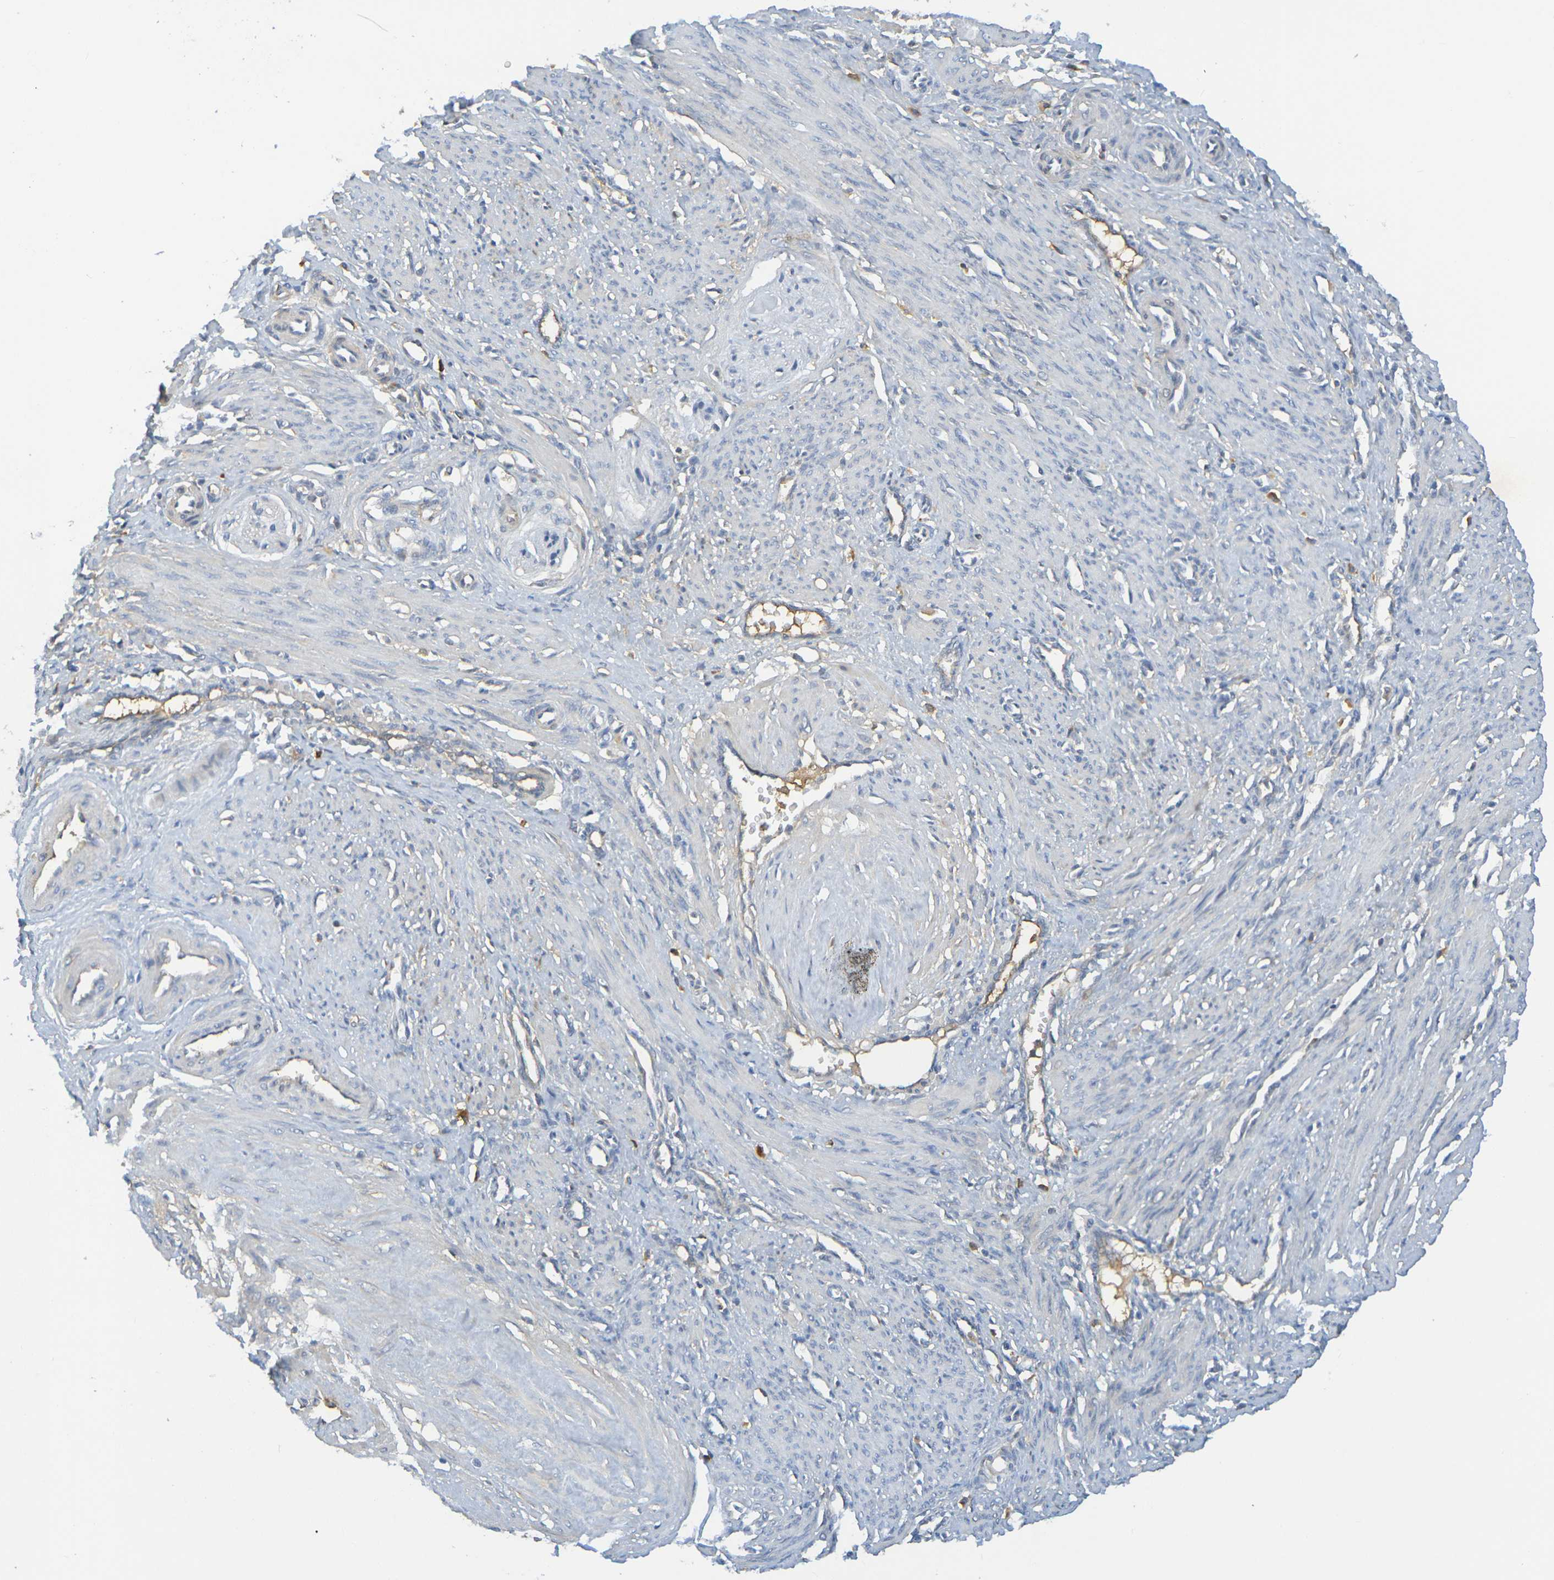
{"staining": {"intensity": "negative", "quantity": "none", "location": "none"}, "tissue": "smooth muscle", "cell_type": "Smooth muscle cells", "image_type": "normal", "snomed": [{"axis": "morphology", "description": "Normal tissue, NOS"}, {"axis": "topography", "description": "Endometrium"}], "caption": "Histopathology image shows no significant protein expression in smooth muscle cells of unremarkable smooth muscle.", "gene": "C1QA", "patient": {"sex": "female", "age": 33}}